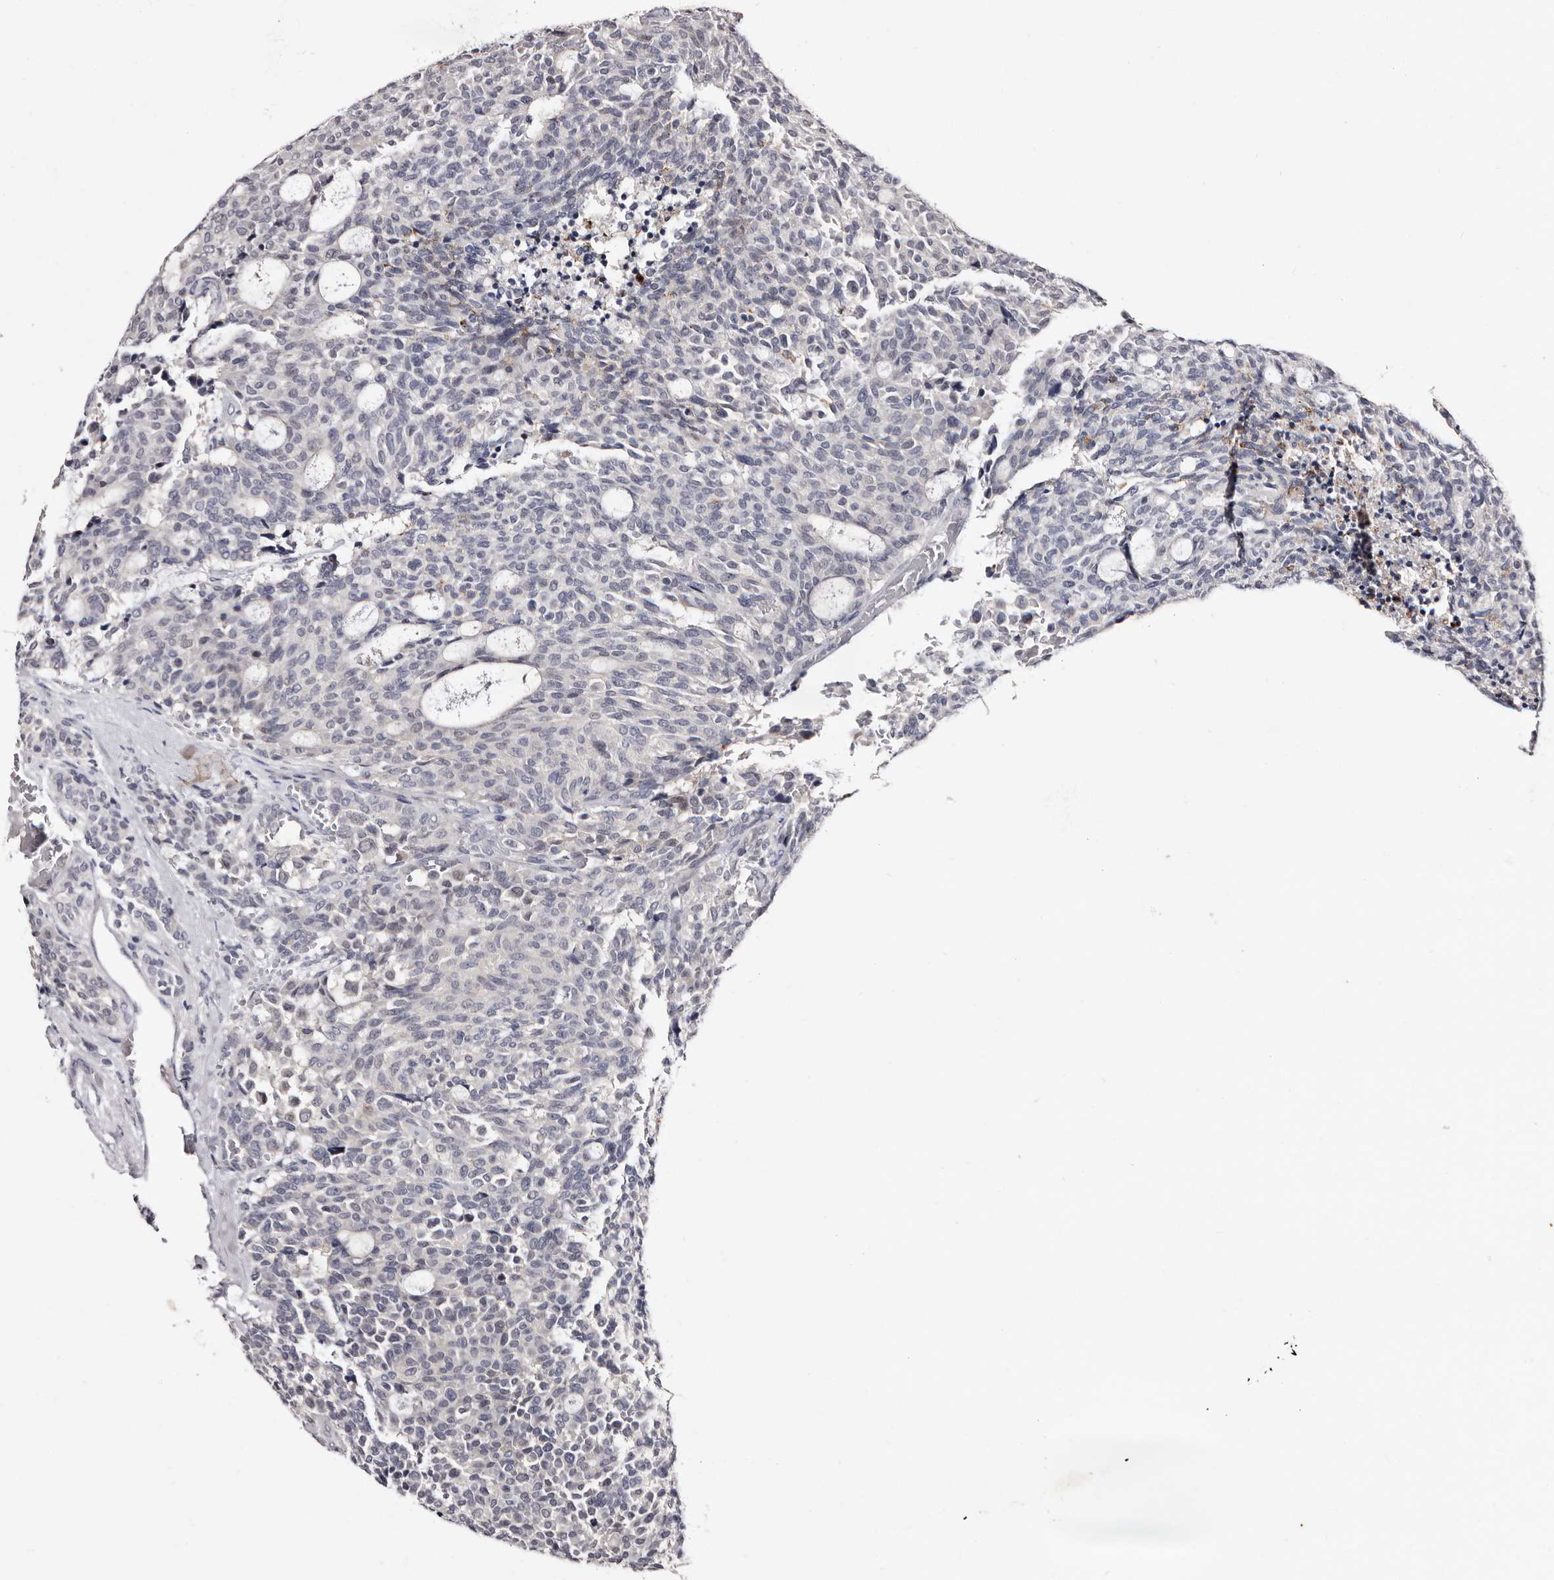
{"staining": {"intensity": "negative", "quantity": "none", "location": "none"}, "tissue": "carcinoid", "cell_type": "Tumor cells", "image_type": "cancer", "snomed": [{"axis": "morphology", "description": "Carcinoid, malignant, NOS"}, {"axis": "topography", "description": "Pancreas"}], "caption": "An IHC histopathology image of carcinoid (malignant) is shown. There is no staining in tumor cells of carcinoid (malignant).", "gene": "LANCL2", "patient": {"sex": "female", "age": 54}}